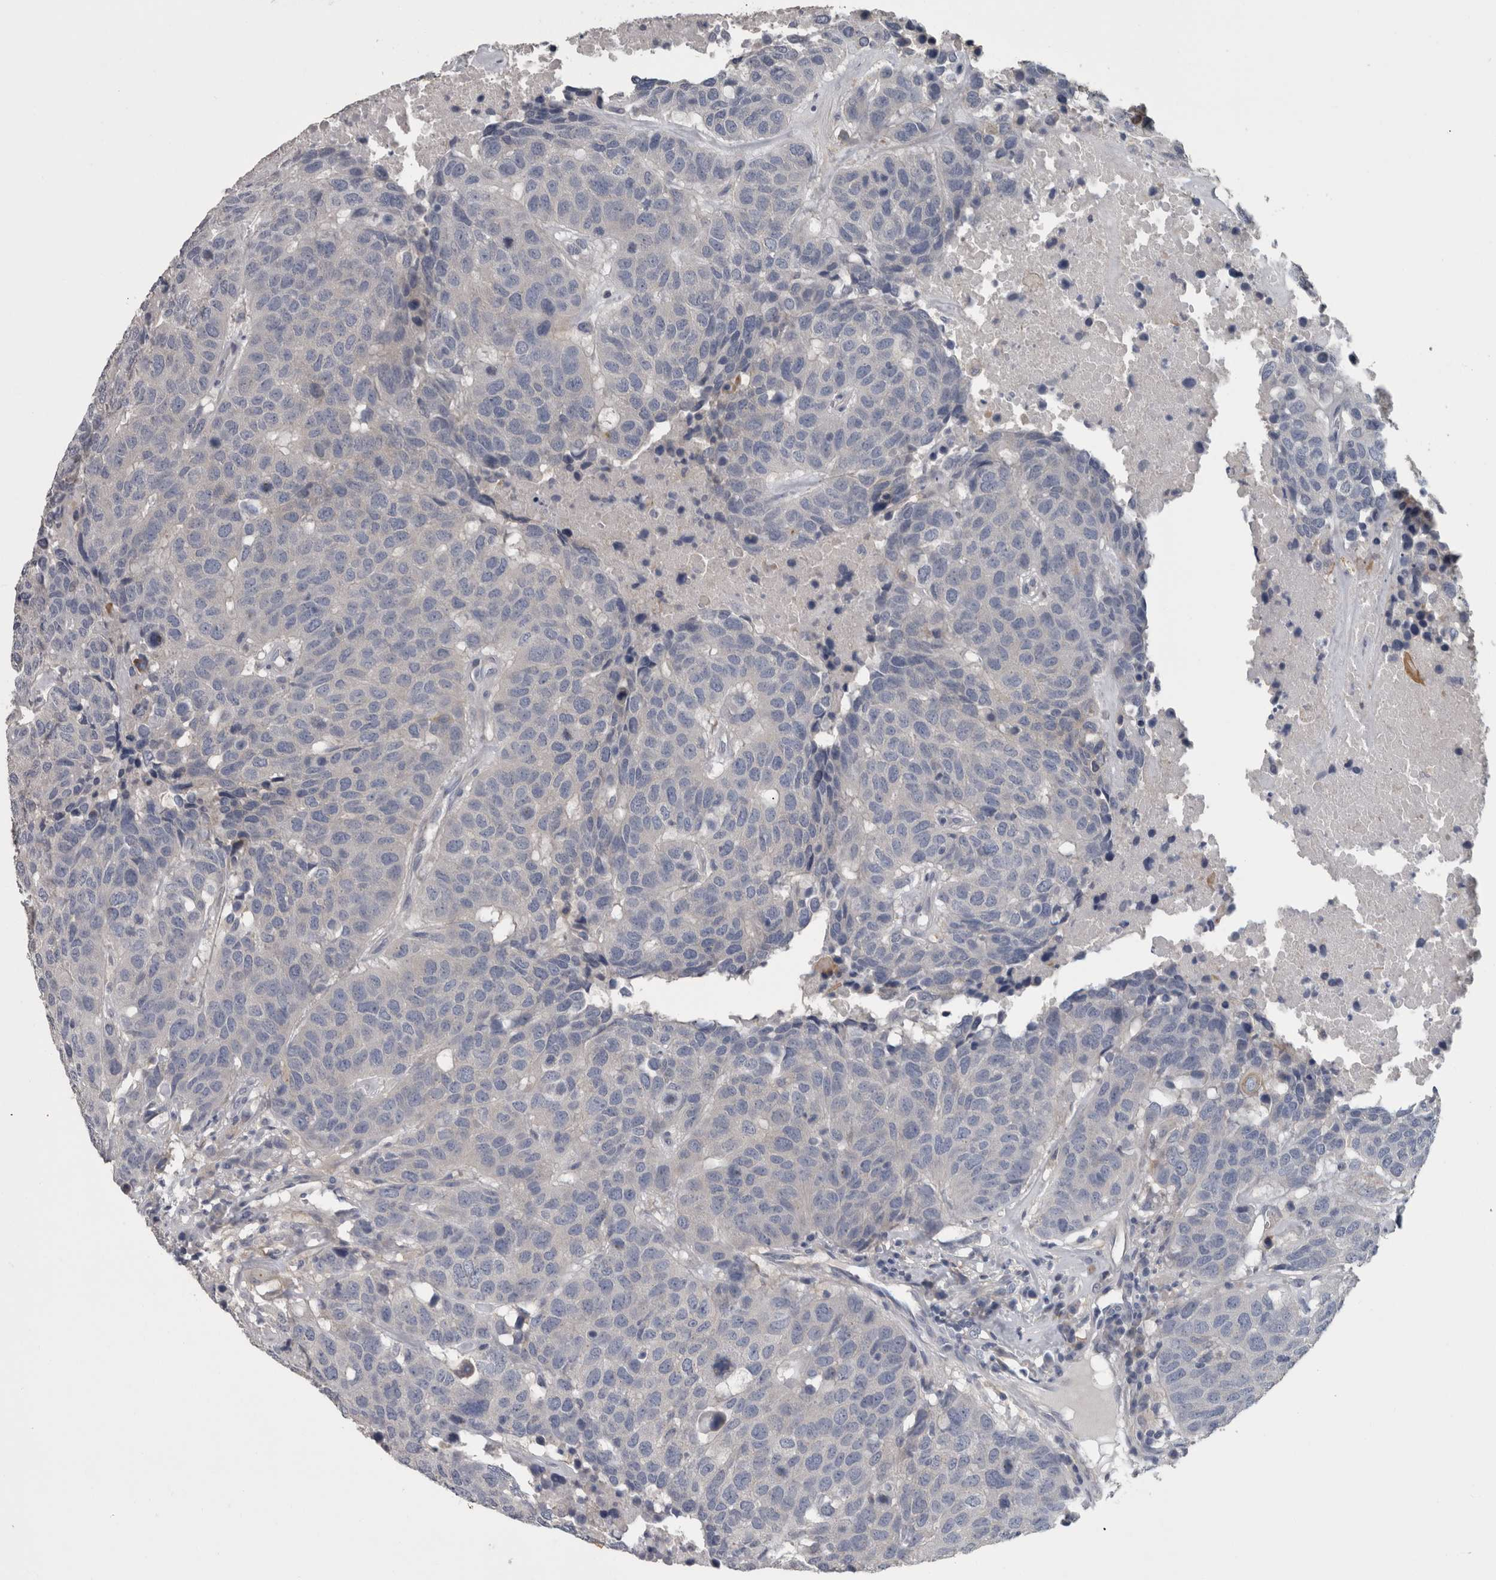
{"staining": {"intensity": "negative", "quantity": "none", "location": "none"}, "tissue": "head and neck cancer", "cell_type": "Tumor cells", "image_type": "cancer", "snomed": [{"axis": "morphology", "description": "Squamous cell carcinoma, NOS"}, {"axis": "topography", "description": "Head-Neck"}], "caption": "A photomicrograph of human head and neck squamous cell carcinoma is negative for staining in tumor cells.", "gene": "EFEMP2", "patient": {"sex": "male", "age": 66}}